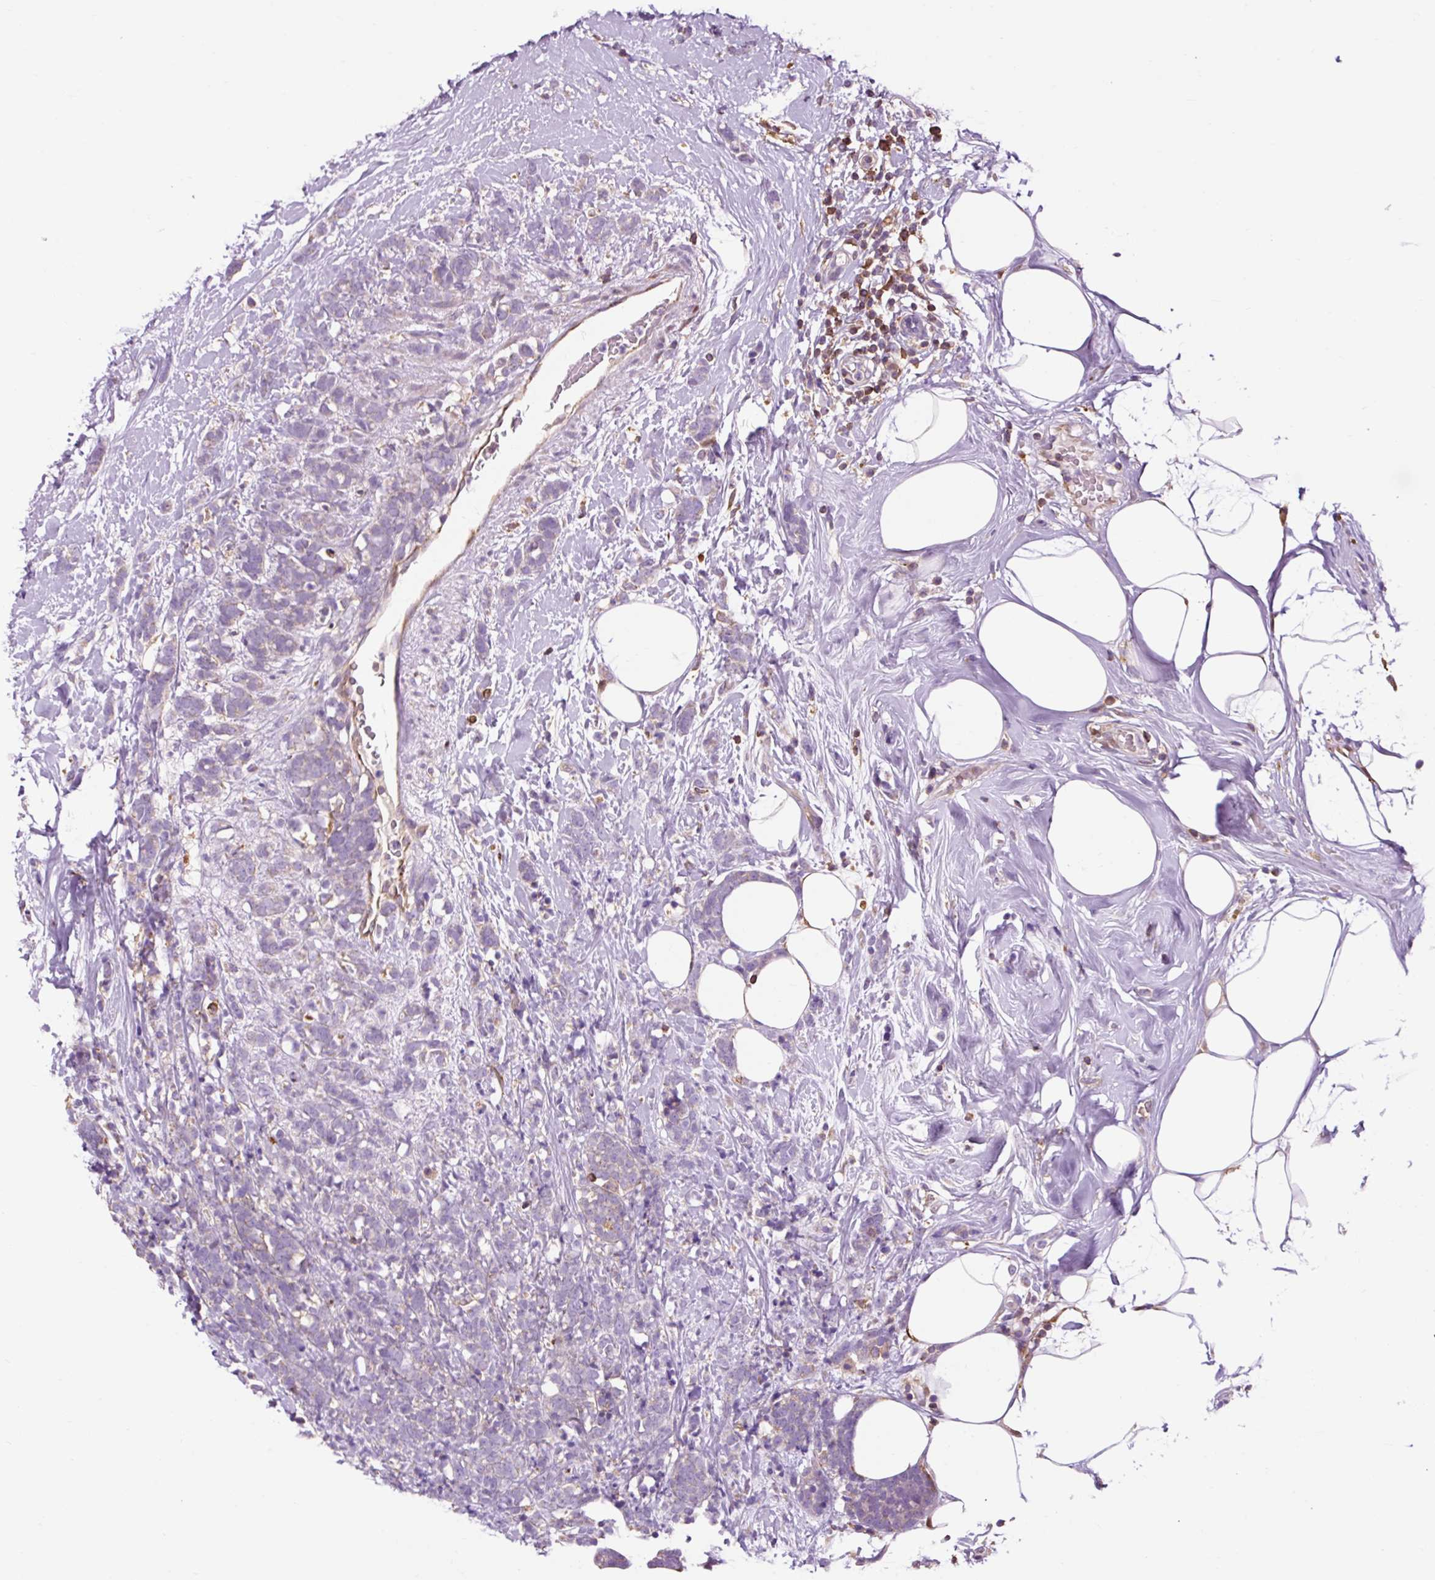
{"staining": {"intensity": "negative", "quantity": "none", "location": "none"}, "tissue": "breast cancer", "cell_type": "Tumor cells", "image_type": "cancer", "snomed": [{"axis": "morphology", "description": "Lobular carcinoma"}, {"axis": "topography", "description": "Breast"}], "caption": "Protein analysis of lobular carcinoma (breast) demonstrates no significant positivity in tumor cells.", "gene": "CD83", "patient": {"sex": "female", "age": 58}}